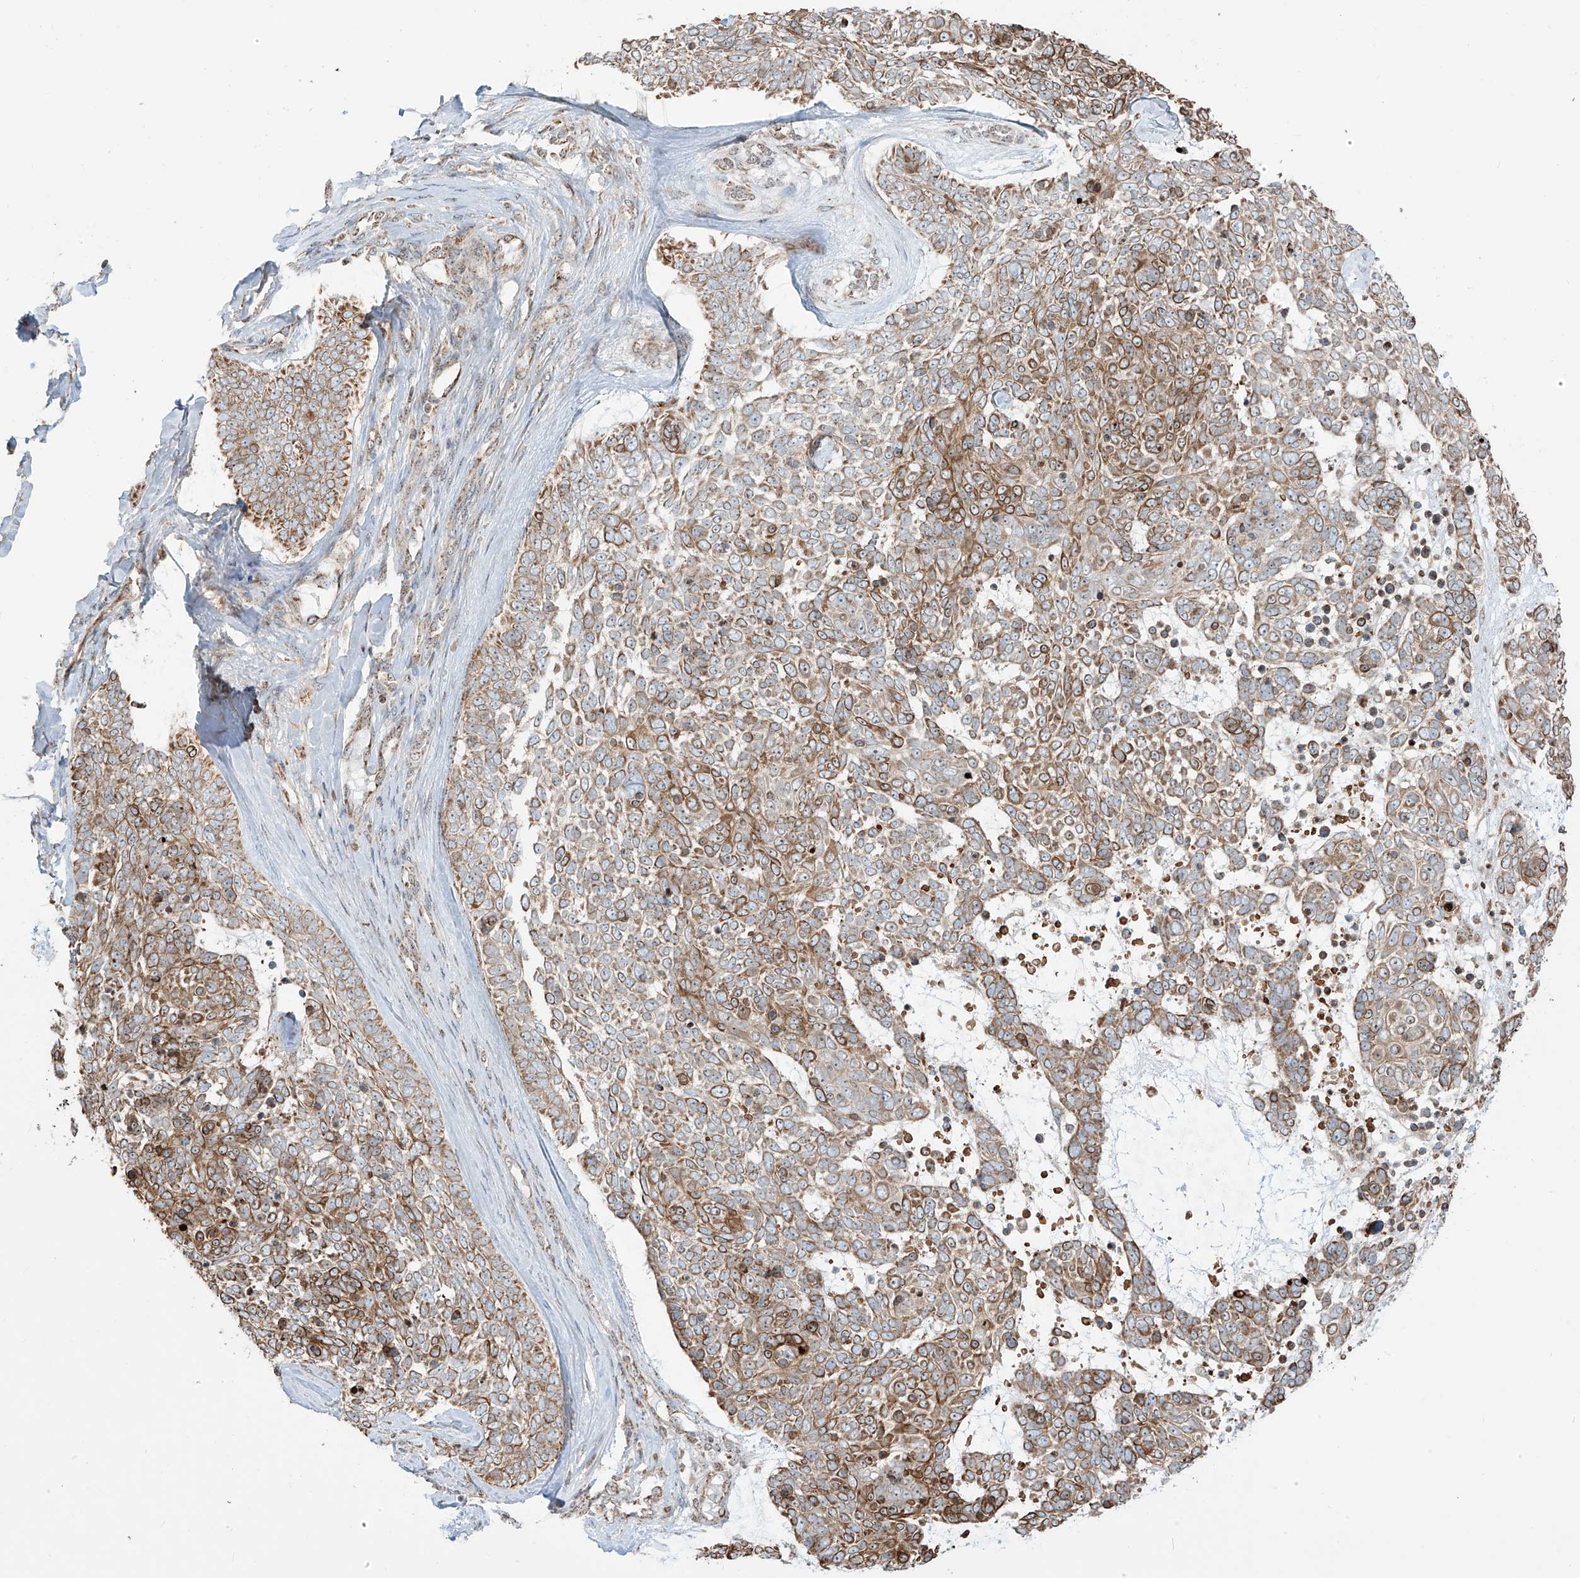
{"staining": {"intensity": "moderate", "quantity": "25%-75%", "location": "cytoplasmic/membranous"}, "tissue": "skin cancer", "cell_type": "Tumor cells", "image_type": "cancer", "snomed": [{"axis": "morphology", "description": "Basal cell carcinoma"}, {"axis": "topography", "description": "Skin"}], "caption": "Immunohistochemical staining of human skin cancer (basal cell carcinoma) exhibits moderate cytoplasmic/membranous protein staining in approximately 25%-75% of tumor cells.", "gene": "ZBTB8A", "patient": {"sex": "female", "age": 81}}